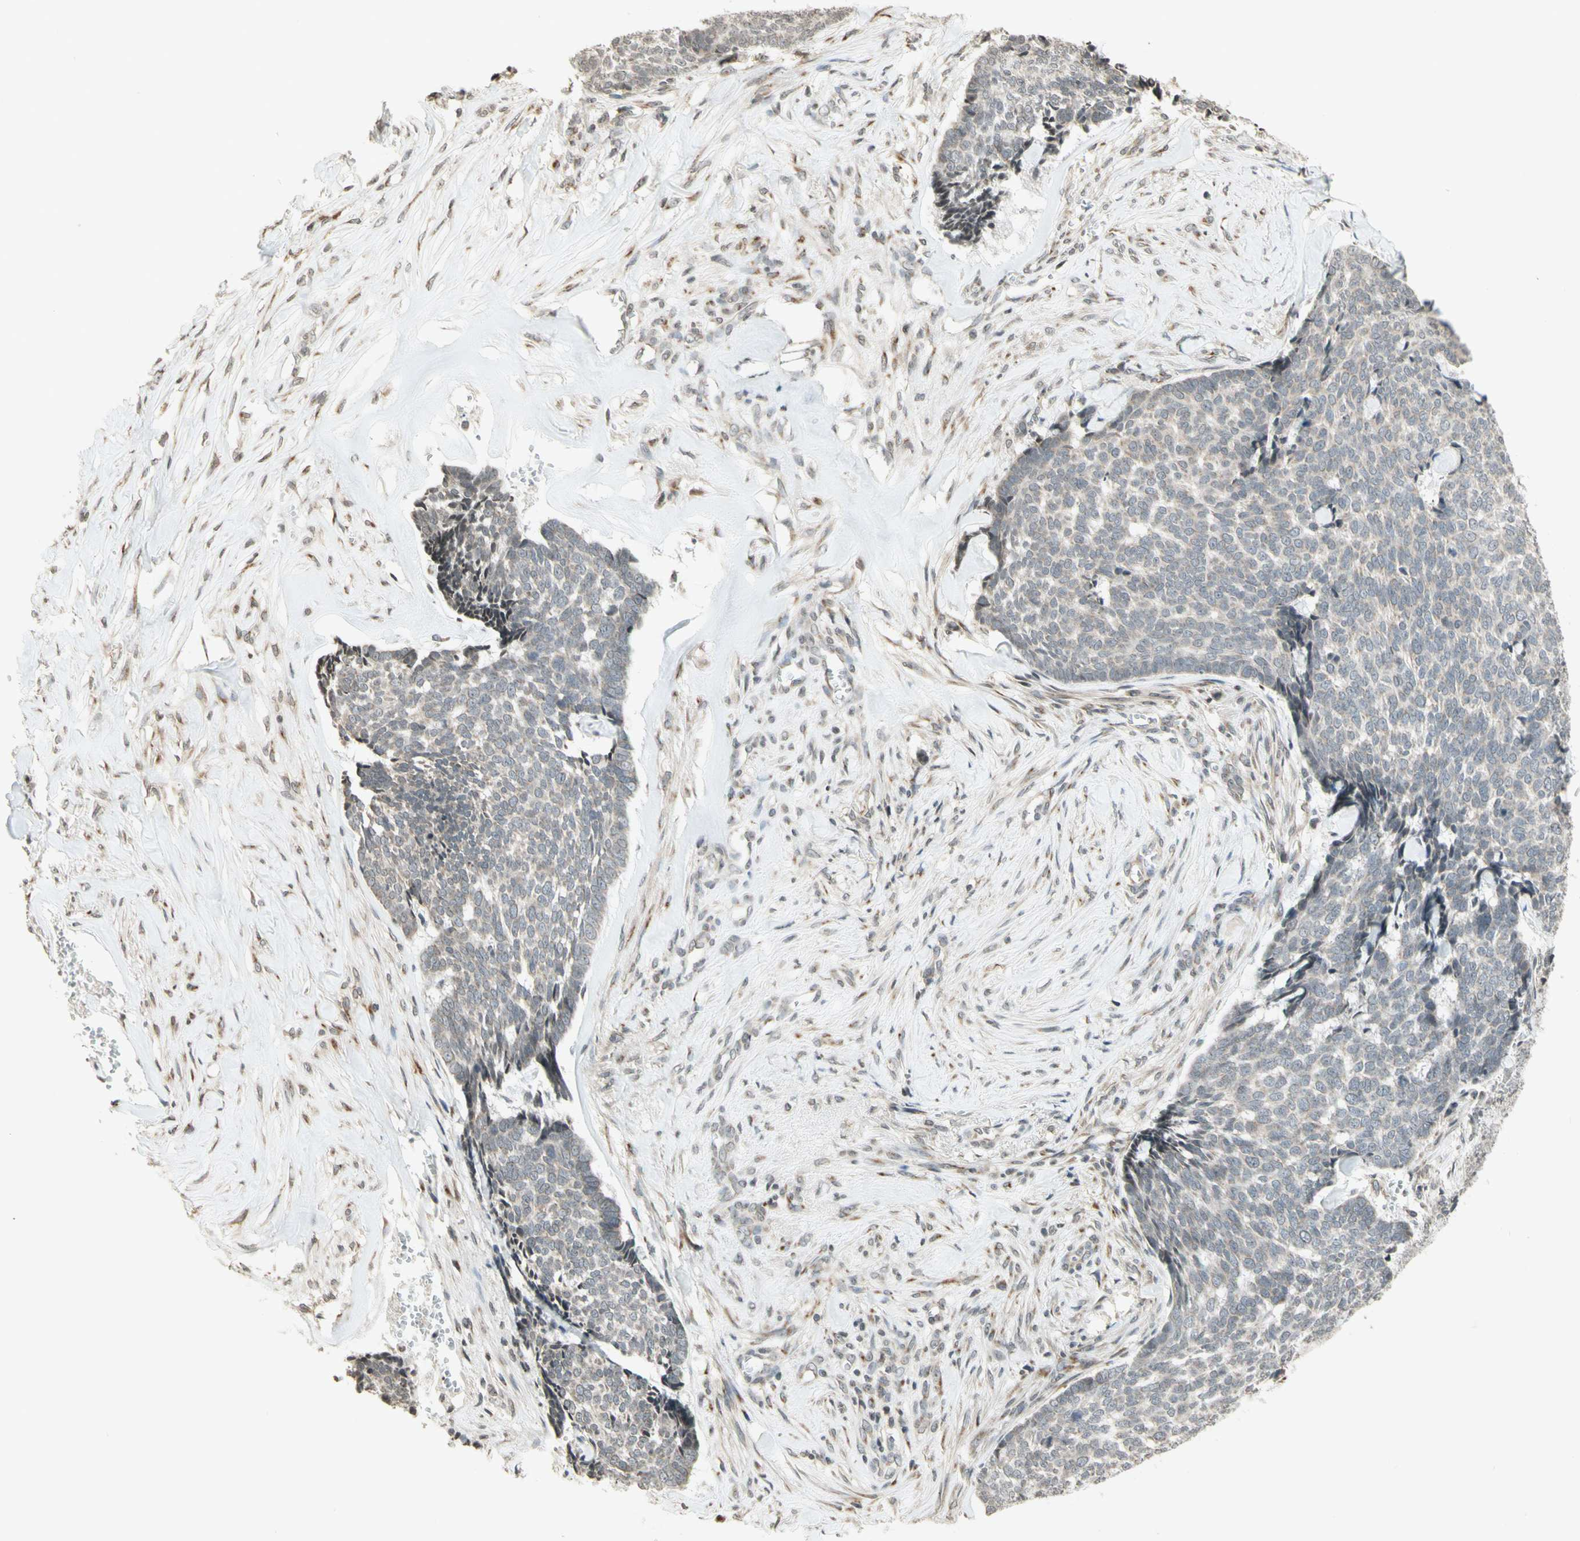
{"staining": {"intensity": "weak", "quantity": "<25%", "location": "cytoplasmic/membranous"}, "tissue": "skin cancer", "cell_type": "Tumor cells", "image_type": "cancer", "snomed": [{"axis": "morphology", "description": "Basal cell carcinoma"}, {"axis": "topography", "description": "Skin"}], "caption": "A high-resolution photomicrograph shows IHC staining of skin cancer (basal cell carcinoma), which demonstrates no significant staining in tumor cells.", "gene": "CCNI", "patient": {"sex": "male", "age": 84}}